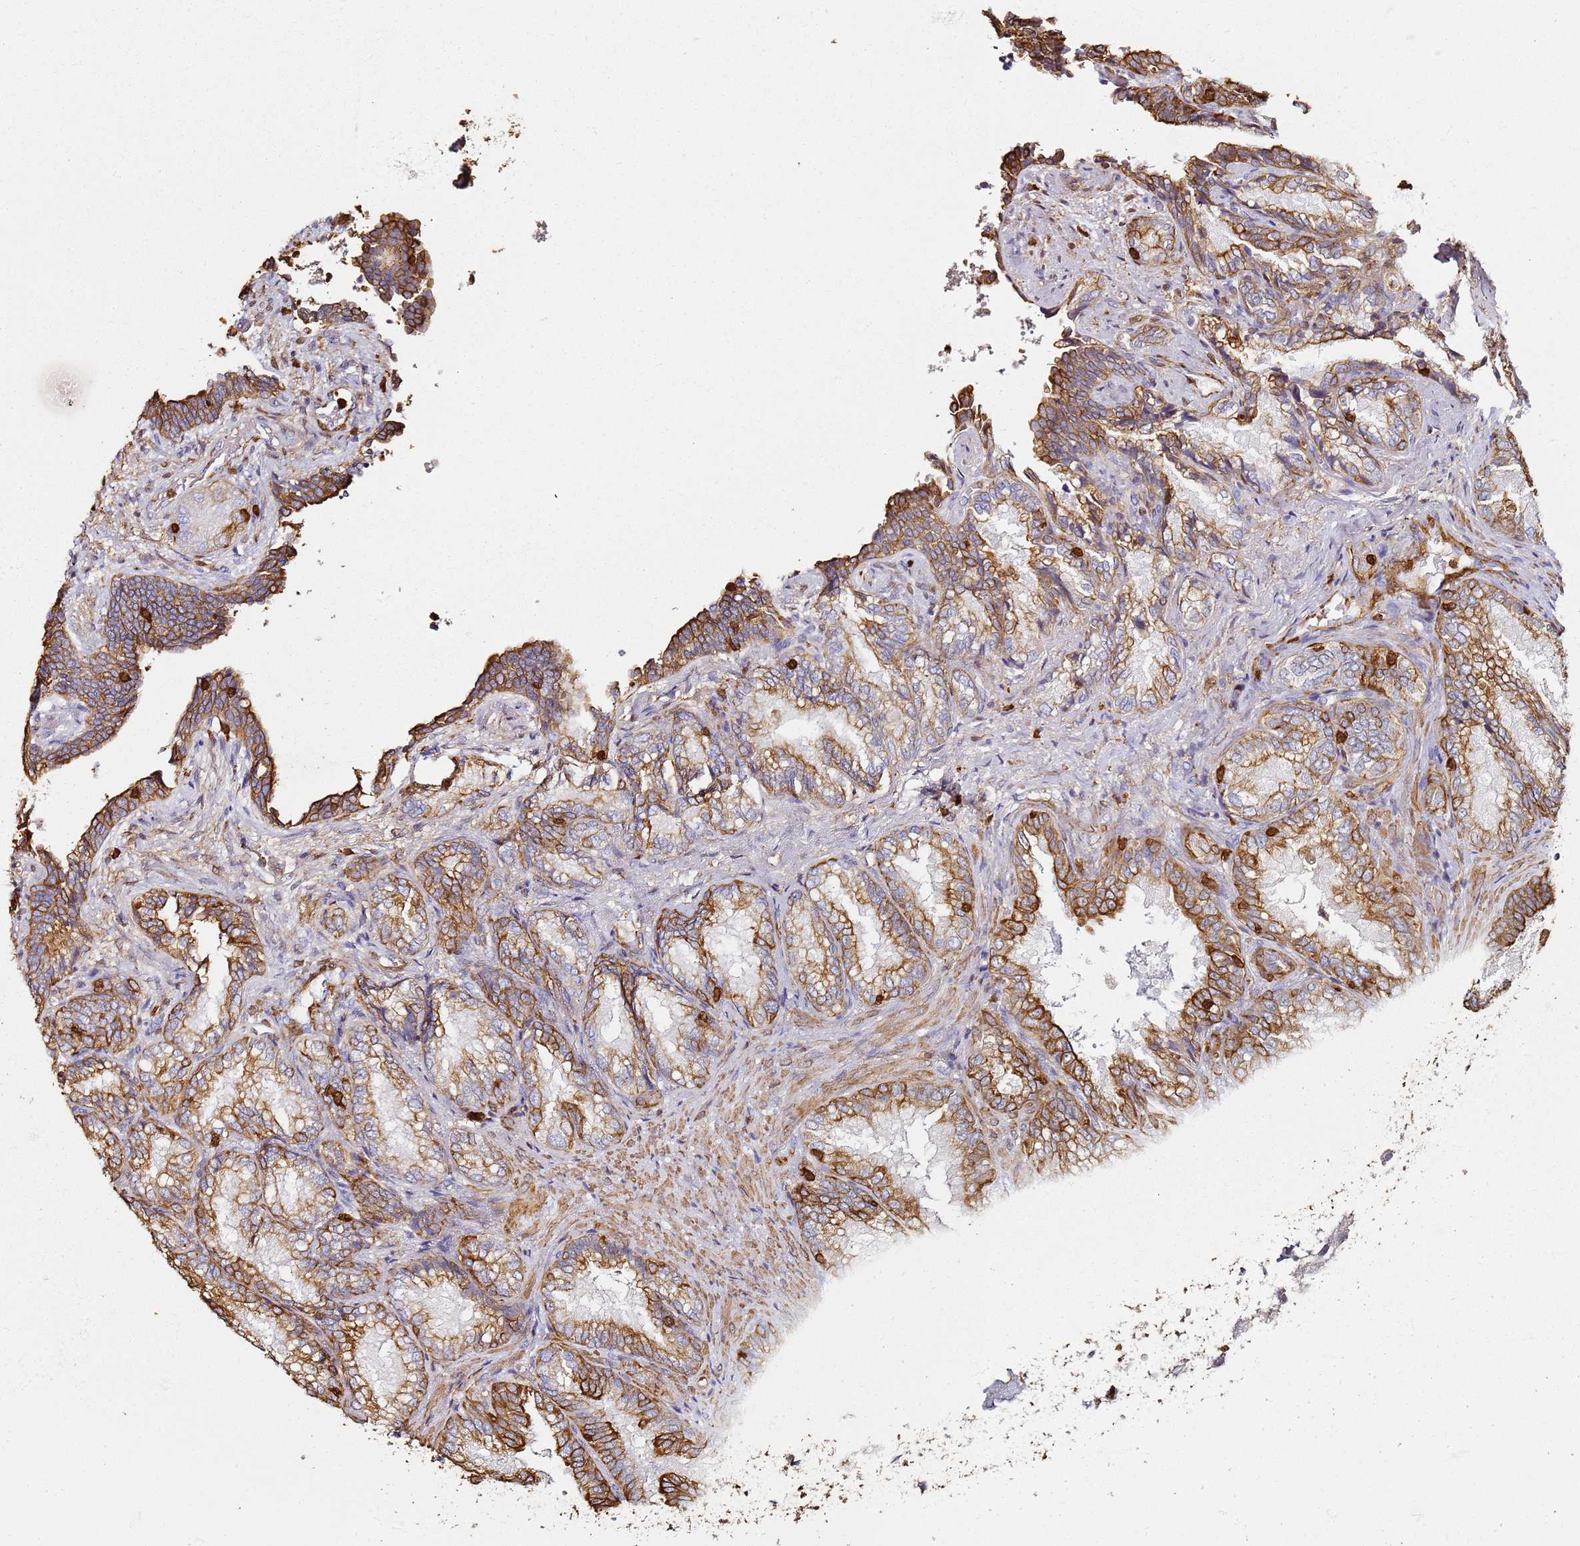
{"staining": {"intensity": "strong", "quantity": ">75%", "location": "cytoplasmic/membranous"}, "tissue": "seminal vesicle", "cell_type": "Glandular cells", "image_type": "normal", "snomed": [{"axis": "morphology", "description": "Normal tissue, NOS"}, {"axis": "topography", "description": "Seminal veicle"}], "caption": "Protein staining of normal seminal vesicle exhibits strong cytoplasmic/membranous positivity in about >75% of glandular cells. Using DAB (3,3'-diaminobenzidine) (brown) and hematoxylin (blue) stains, captured at high magnification using brightfield microscopy.", "gene": "S100A4", "patient": {"sex": "male", "age": 58}}